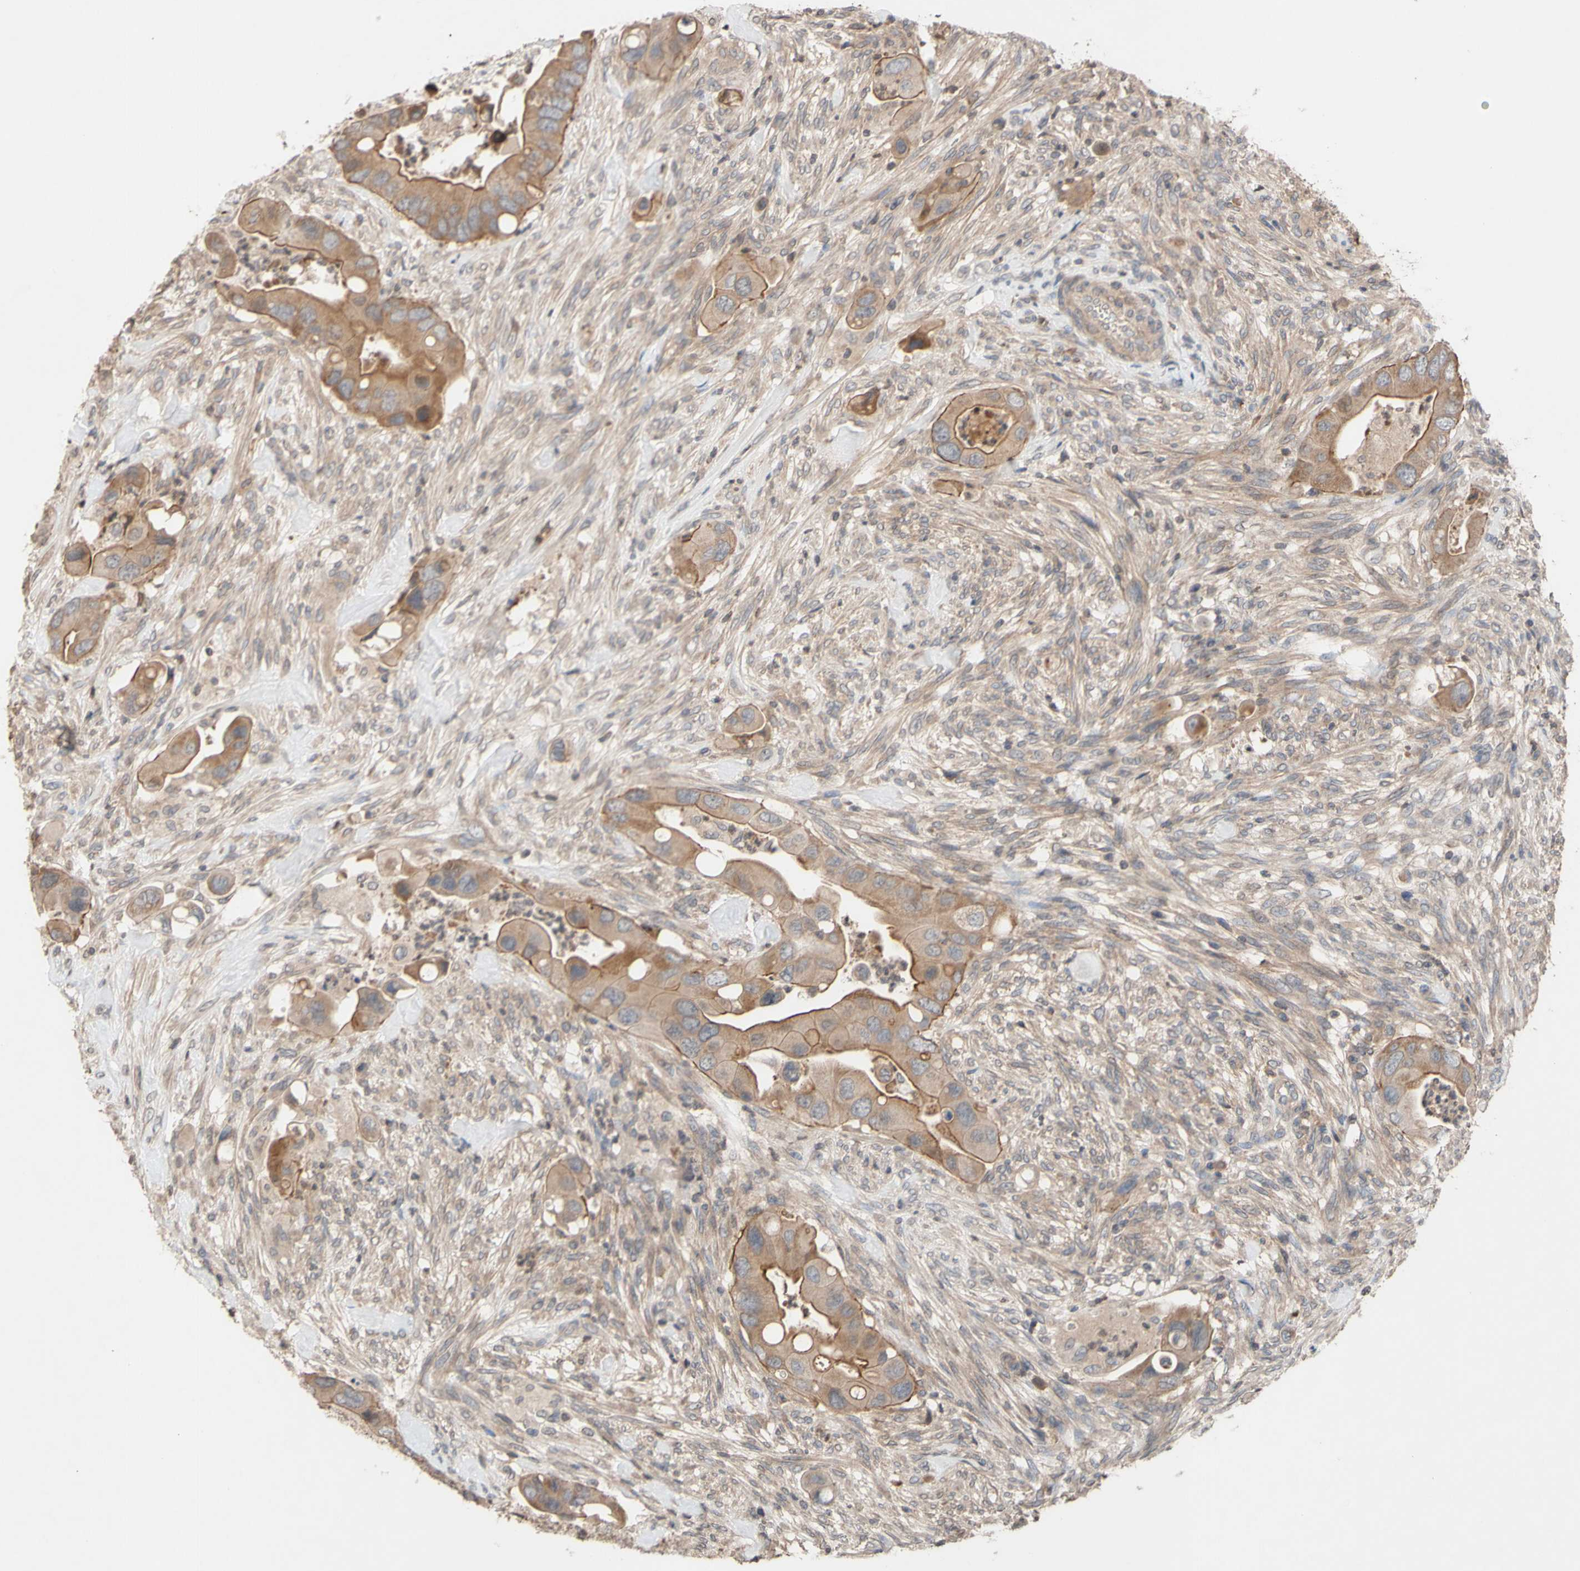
{"staining": {"intensity": "moderate", "quantity": ">75%", "location": "cytoplasmic/membranous"}, "tissue": "colorectal cancer", "cell_type": "Tumor cells", "image_type": "cancer", "snomed": [{"axis": "morphology", "description": "Adenocarcinoma, NOS"}, {"axis": "topography", "description": "Rectum"}], "caption": "Immunohistochemistry (IHC) (DAB (3,3'-diaminobenzidine)) staining of colorectal adenocarcinoma reveals moderate cytoplasmic/membranous protein staining in about >75% of tumor cells.", "gene": "NECTIN3", "patient": {"sex": "female", "age": 57}}